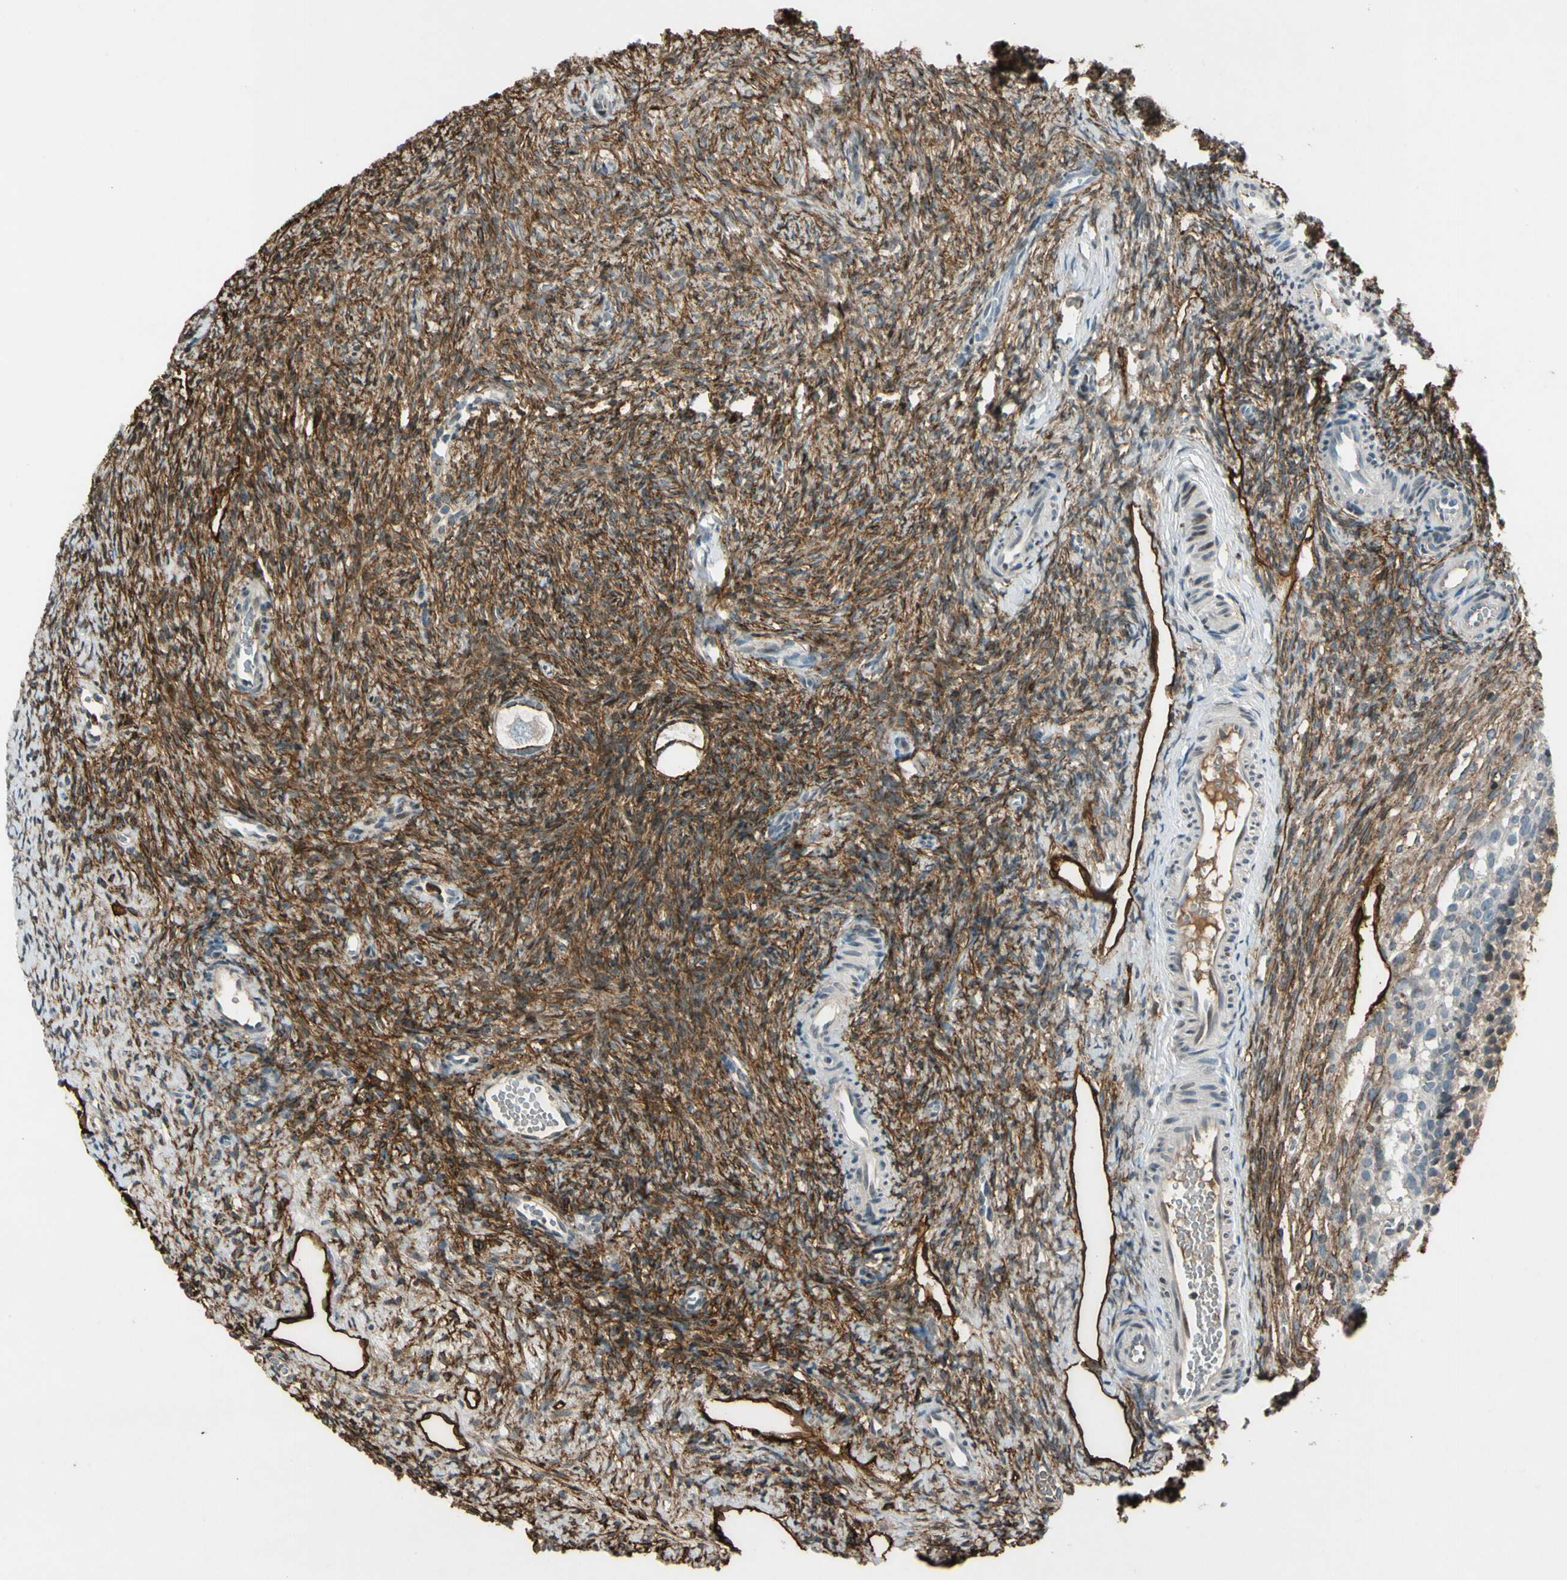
{"staining": {"intensity": "moderate", "quantity": "<25%", "location": "cytoplasmic/membranous"}, "tissue": "ovary", "cell_type": "Follicle cells", "image_type": "normal", "snomed": [{"axis": "morphology", "description": "Normal tissue, NOS"}, {"axis": "topography", "description": "Ovary"}], "caption": "Follicle cells exhibit moderate cytoplasmic/membranous positivity in approximately <25% of cells in benign ovary.", "gene": "PDPN", "patient": {"sex": "female", "age": 35}}